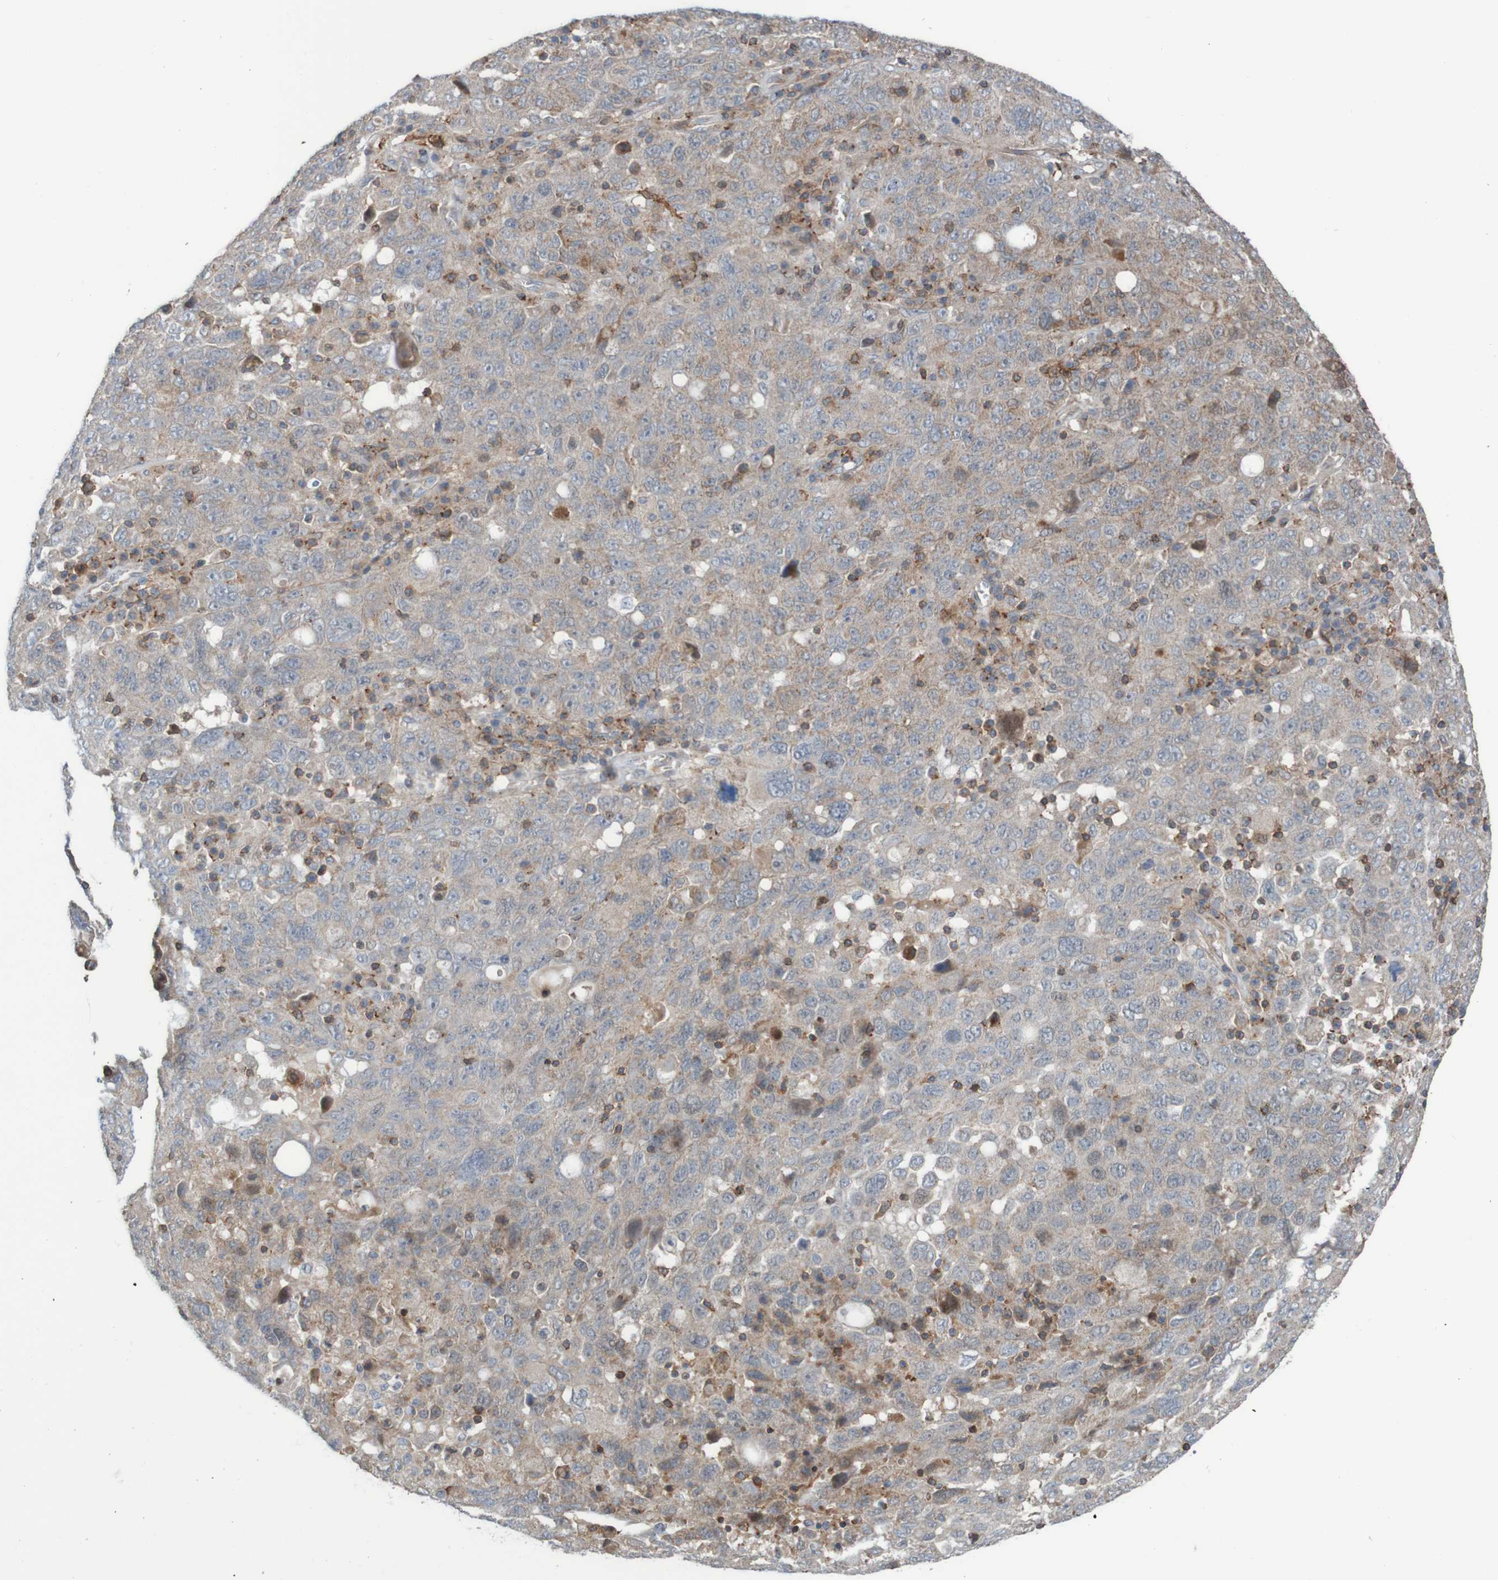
{"staining": {"intensity": "weak", "quantity": ">75%", "location": "cytoplasmic/membranous"}, "tissue": "ovarian cancer", "cell_type": "Tumor cells", "image_type": "cancer", "snomed": [{"axis": "morphology", "description": "Carcinoma, endometroid"}, {"axis": "topography", "description": "Ovary"}], "caption": "A high-resolution photomicrograph shows immunohistochemistry staining of endometroid carcinoma (ovarian), which reveals weak cytoplasmic/membranous expression in about >75% of tumor cells.", "gene": "PDGFB", "patient": {"sex": "female", "age": 62}}